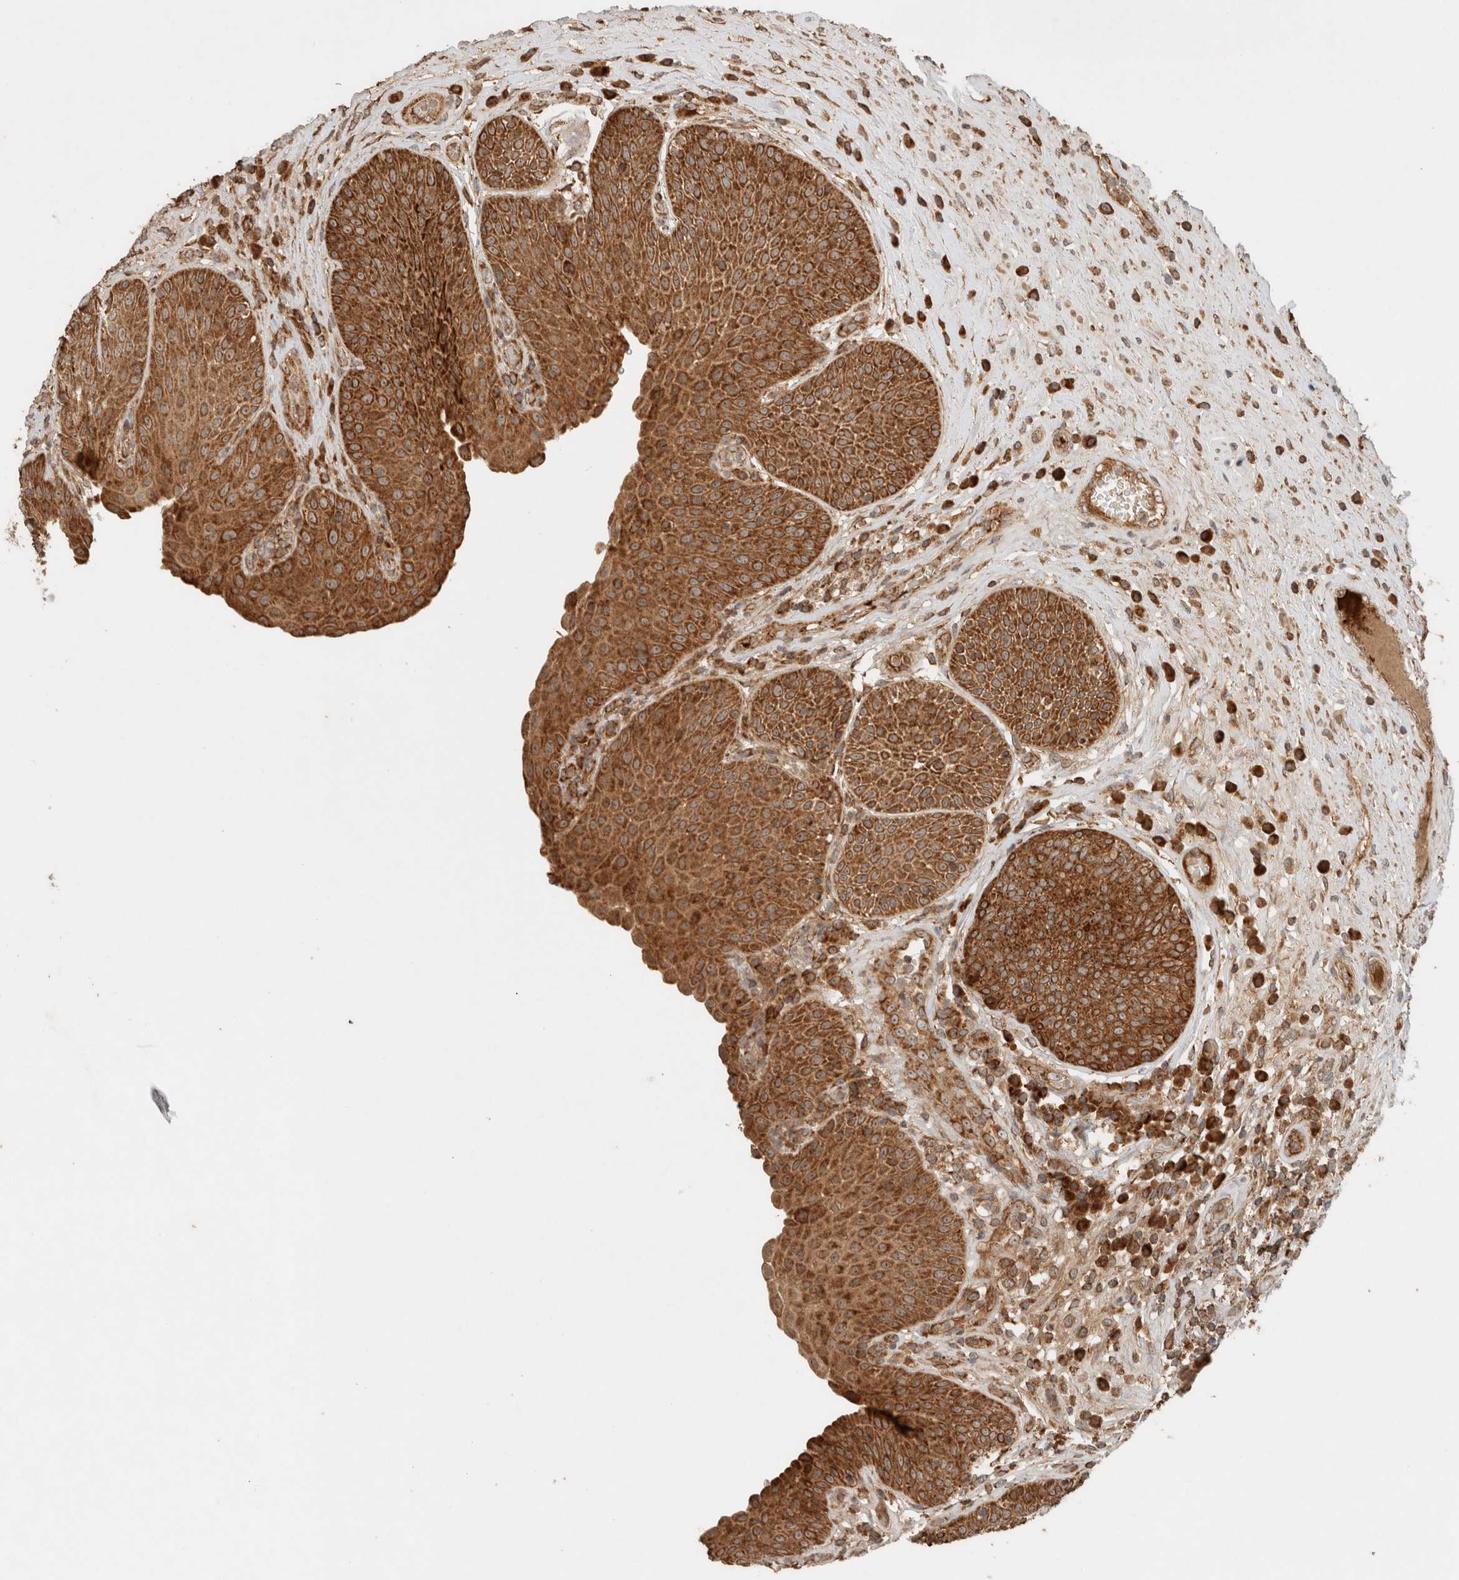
{"staining": {"intensity": "strong", "quantity": ">75%", "location": "cytoplasmic/membranous"}, "tissue": "urinary bladder", "cell_type": "Urothelial cells", "image_type": "normal", "snomed": [{"axis": "morphology", "description": "Normal tissue, NOS"}, {"axis": "topography", "description": "Urinary bladder"}], "caption": "A micrograph of human urinary bladder stained for a protein exhibits strong cytoplasmic/membranous brown staining in urothelial cells. (DAB (3,3'-diaminobenzidine) IHC with brightfield microscopy, high magnification).", "gene": "EIF2B3", "patient": {"sex": "female", "age": 62}}